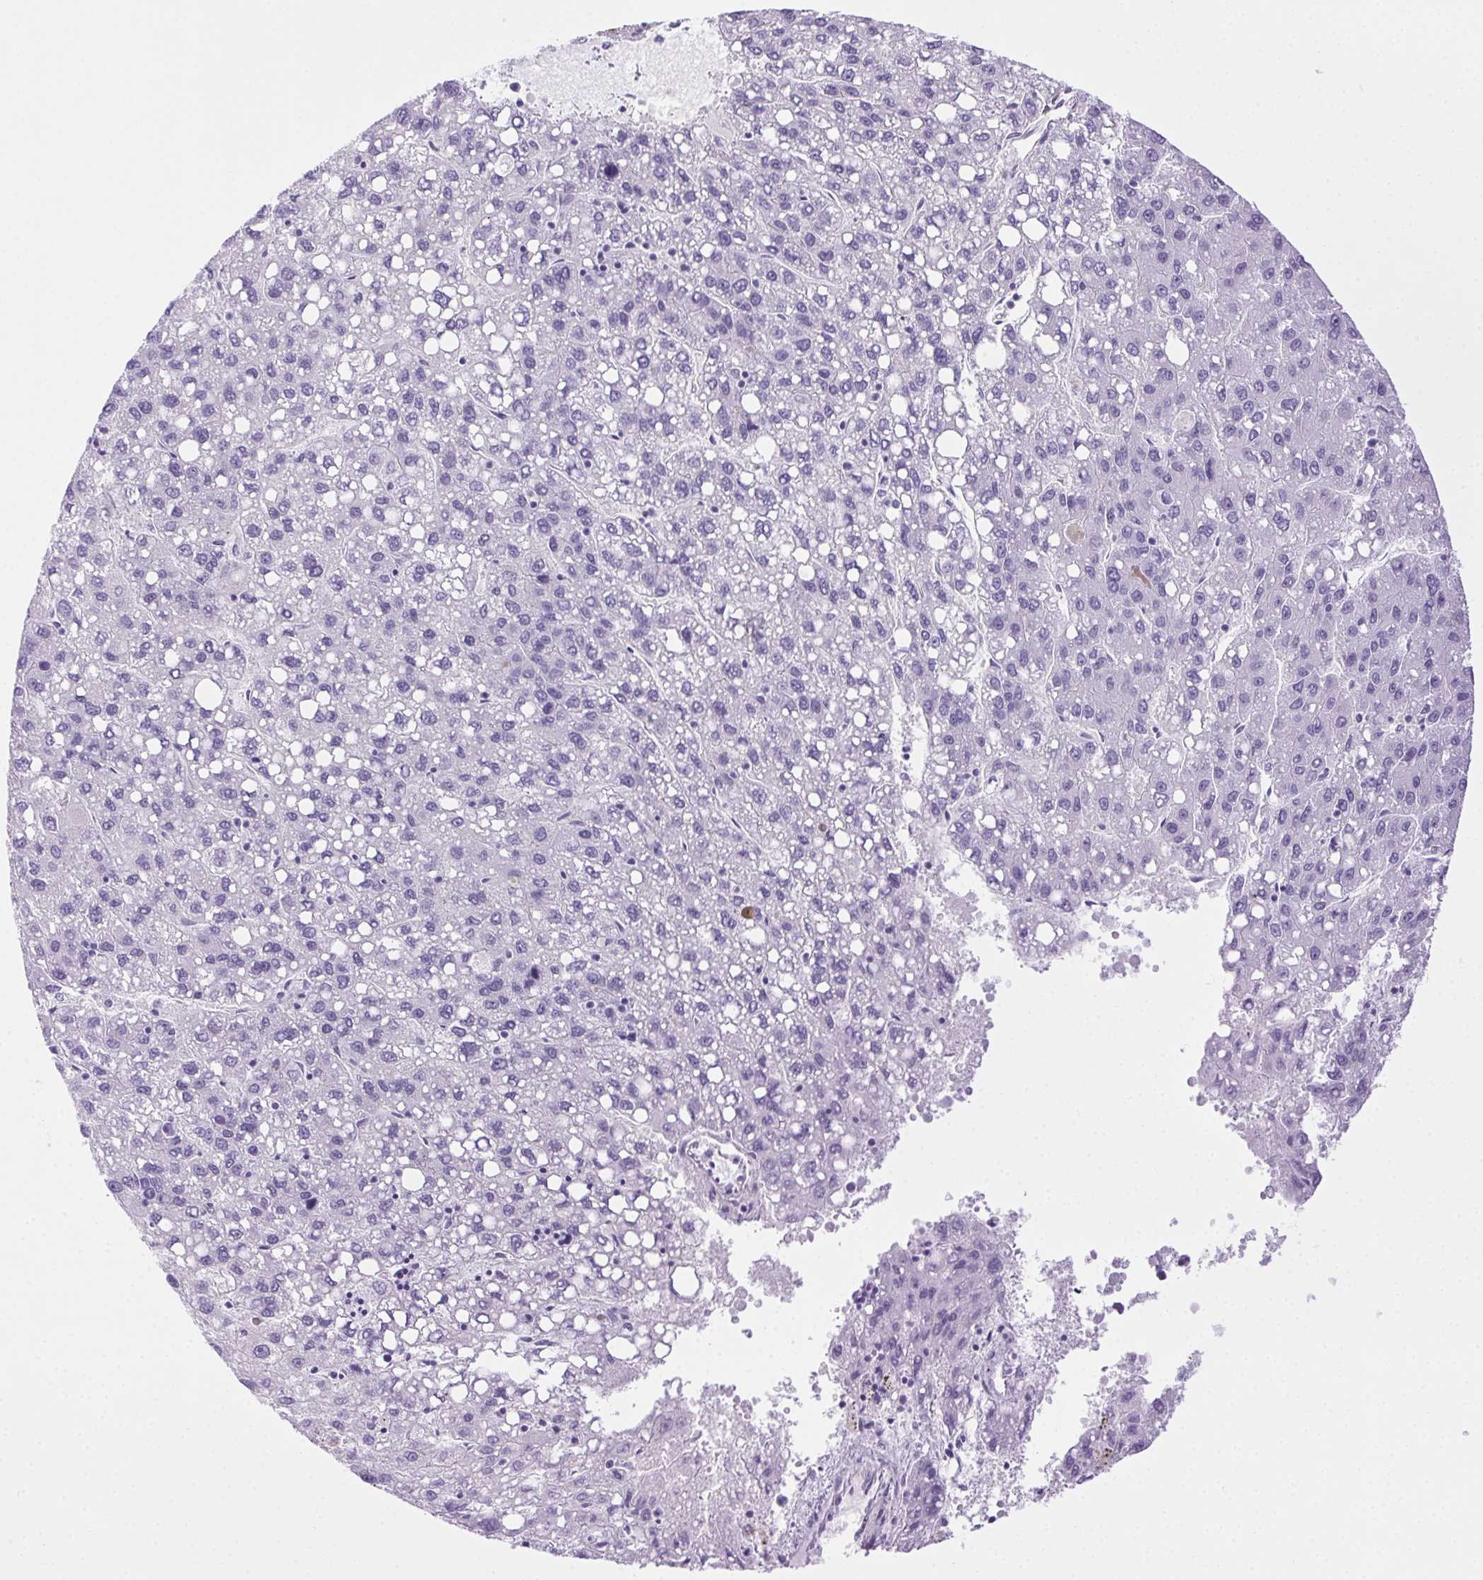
{"staining": {"intensity": "negative", "quantity": "none", "location": "none"}, "tissue": "liver cancer", "cell_type": "Tumor cells", "image_type": "cancer", "snomed": [{"axis": "morphology", "description": "Carcinoma, Hepatocellular, NOS"}, {"axis": "topography", "description": "Liver"}], "caption": "IHC histopathology image of human liver cancer (hepatocellular carcinoma) stained for a protein (brown), which exhibits no staining in tumor cells.", "gene": "SHCBP1L", "patient": {"sex": "female", "age": 82}}